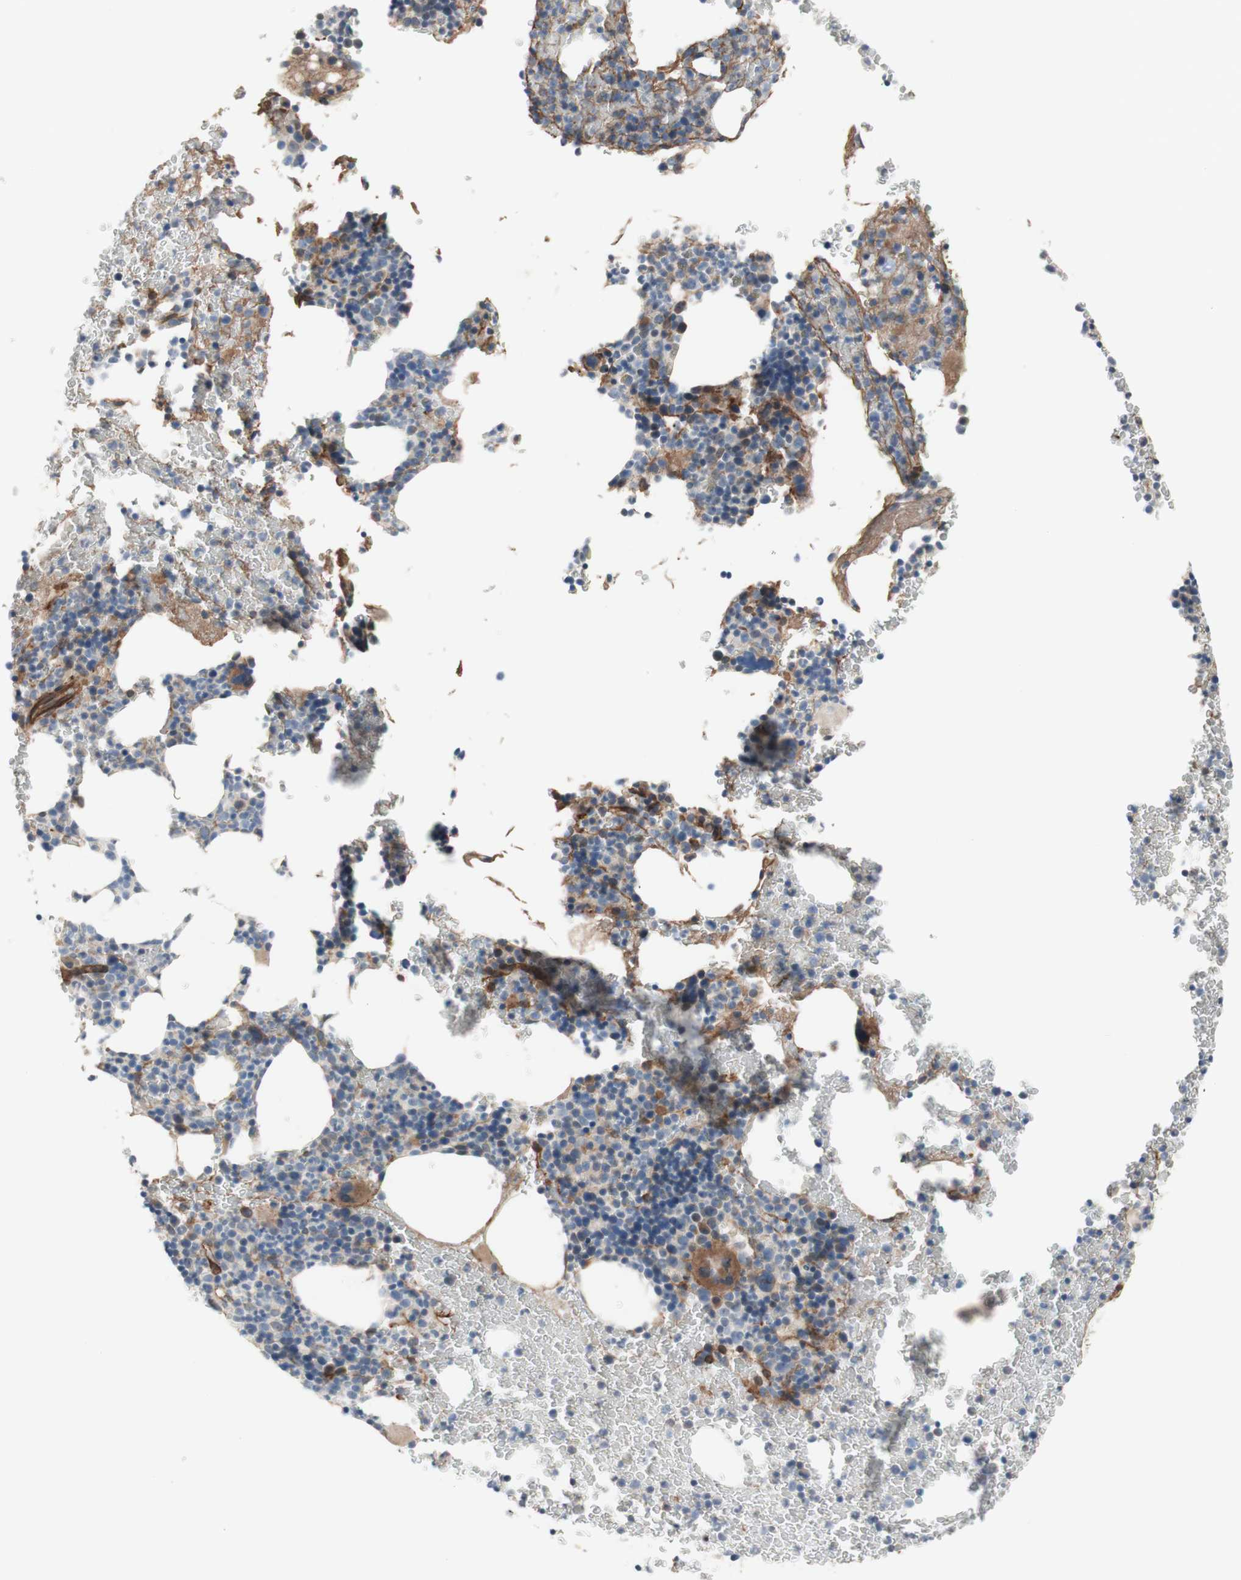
{"staining": {"intensity": "moderate", "quantity": ">75%", "location": "cytoplasmic/membranous"}, "tissue": "bone marrow", "cell_type": "Hematopoietic cells", "image_type": "normal", "snomed": [{"axis": "morphology", "description": "Normal tissue, NOS"}, {"axis": "morphology", "description": "Inflammation, NOS"}, {"axis": "topography", "description": "Bone marrow"}], "caption": "IHC photomicrograph of unremarkable human bone marrow stained for a protein (brown), which reveals medium levels of moderate cytoplasmic/membranous expression in approximately >75% of hematopoietic cells.", "gene": "CNN3", "patient": {"sex": "male", "age": 72}}